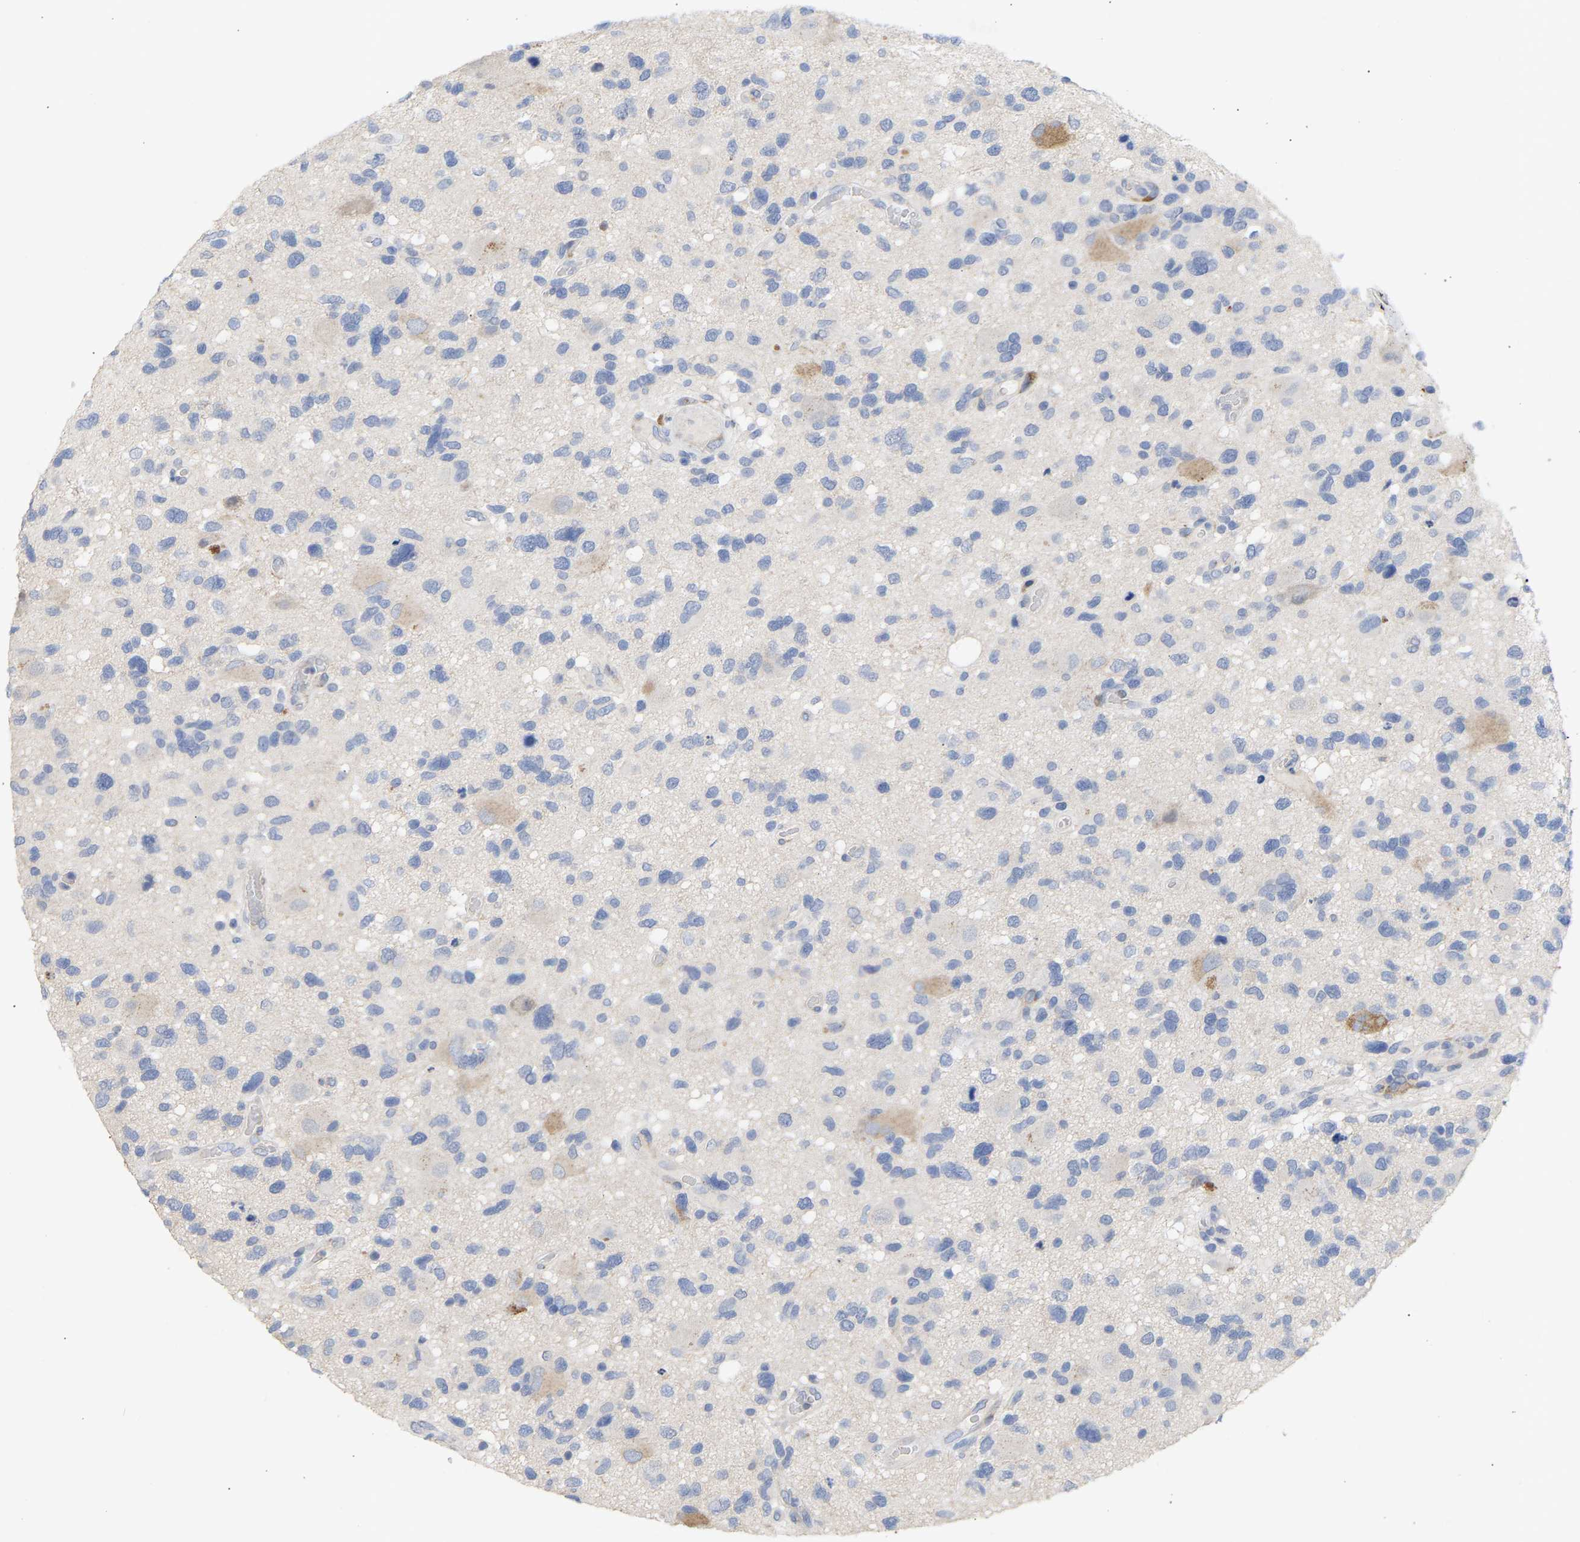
{"staining": {"intensity": "negative", "quantity": "none", "location": "none"}, "tissue": "glioma", "cell_type": "Tumor cells", "image_type": "cancer", "snomed": [{"axis": "morphology", "description": "Glioma, malignant, High grade"}, {"axis": "topography", "description": "Brain"}], "caption": "Immunohistochemistry histopathology image of neoplastic tissue: glioma stained with DAB demonstrates no significant protein expression in tumor cells.", "gene": "SELENOM", "patient": {"sex": "male", "age": 33}}